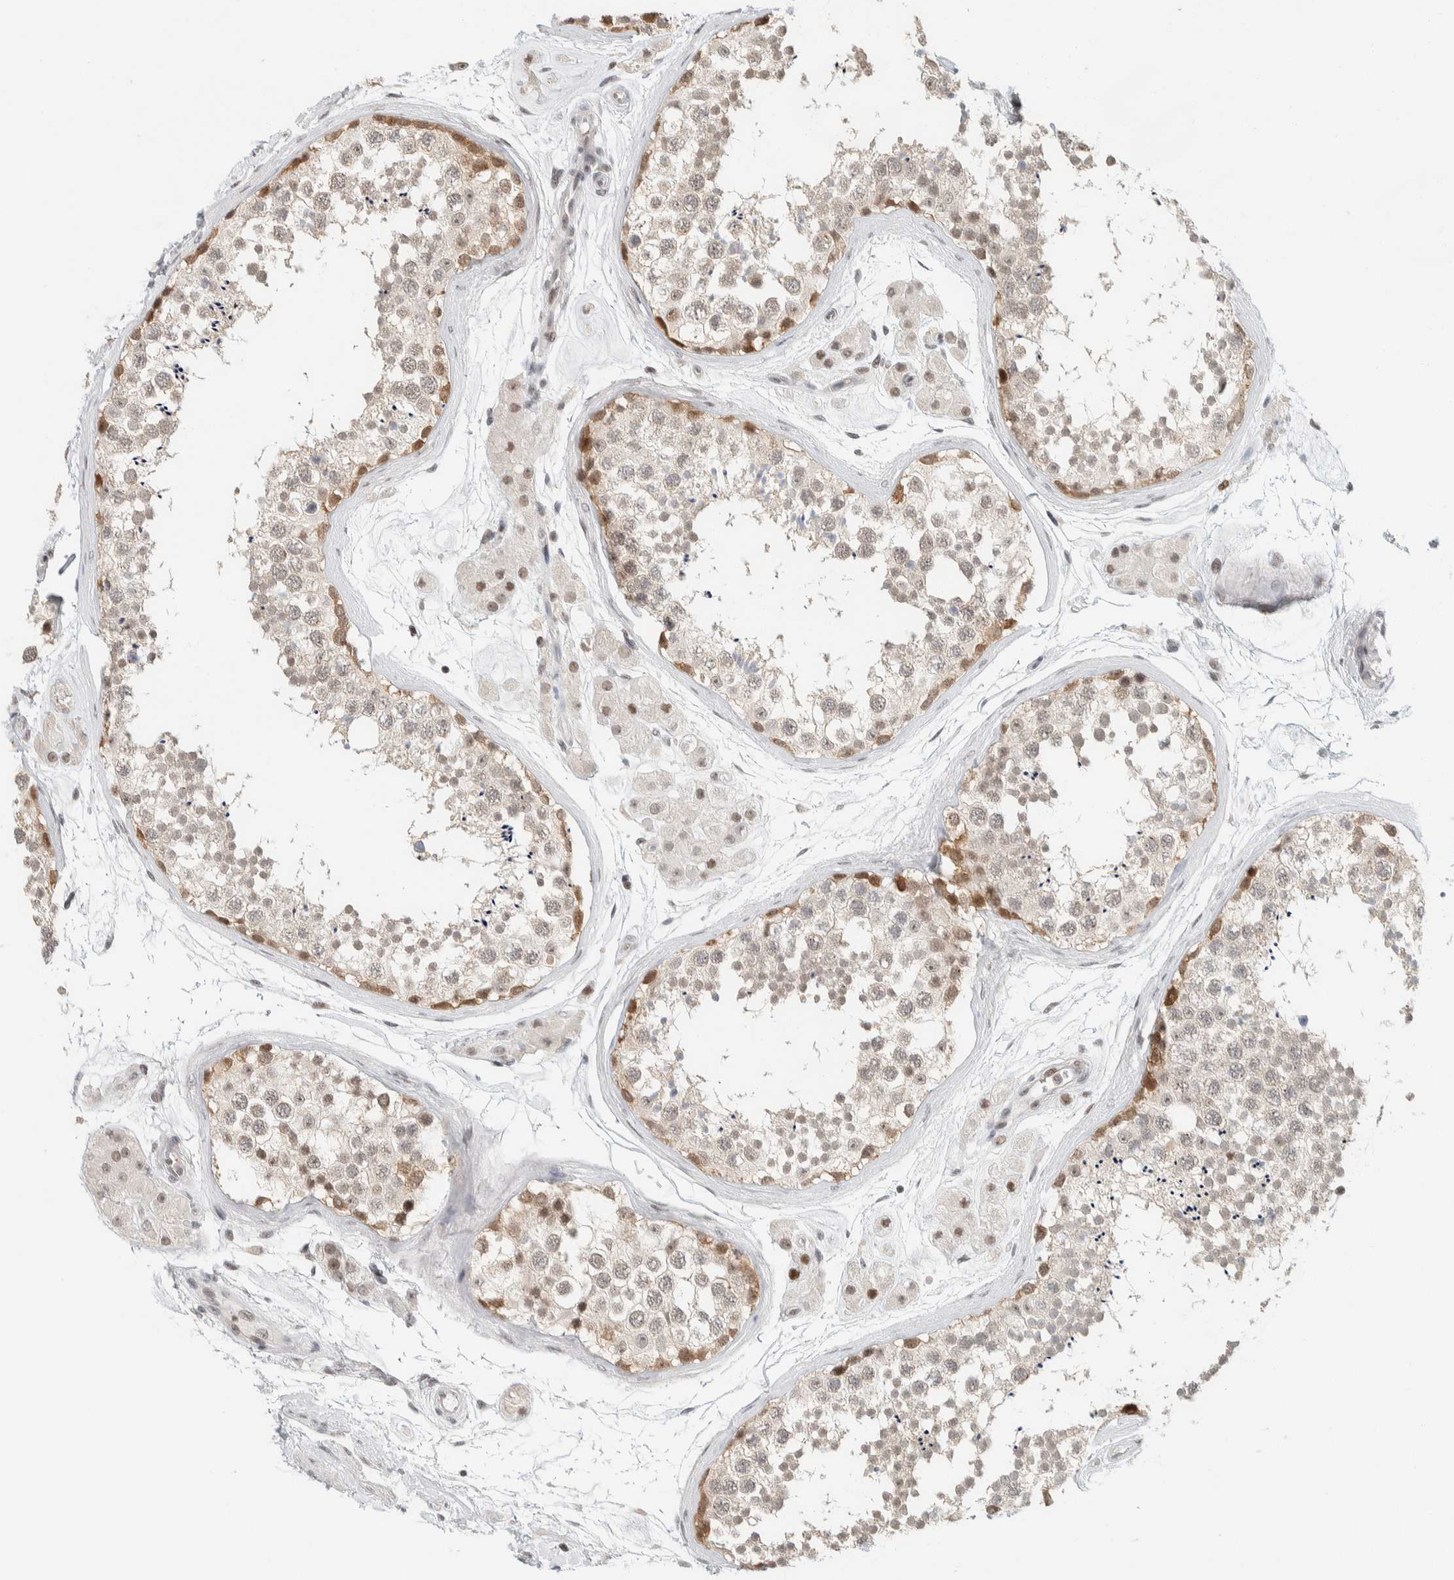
{"staining": {"intensity": "moderate", "quantity": "<25%", "location": "nuclear"}, "tissue": "testis", "cell_type": "Cells in seminiferous ducts", "image_type": "normal", "snomed": [{"axis": "morphology", "description": "Normal tissue, NOS"}, {"axis": "topography", "description": "Testis"}], "caption": "This photomicrograph displays IHC staining of benign human testis, with low moderate nuclear expression in about <25% of cells in seminiferous ducts.", "gene": "ZBTB2", "patient": {"sex": "male", "age": 56}}